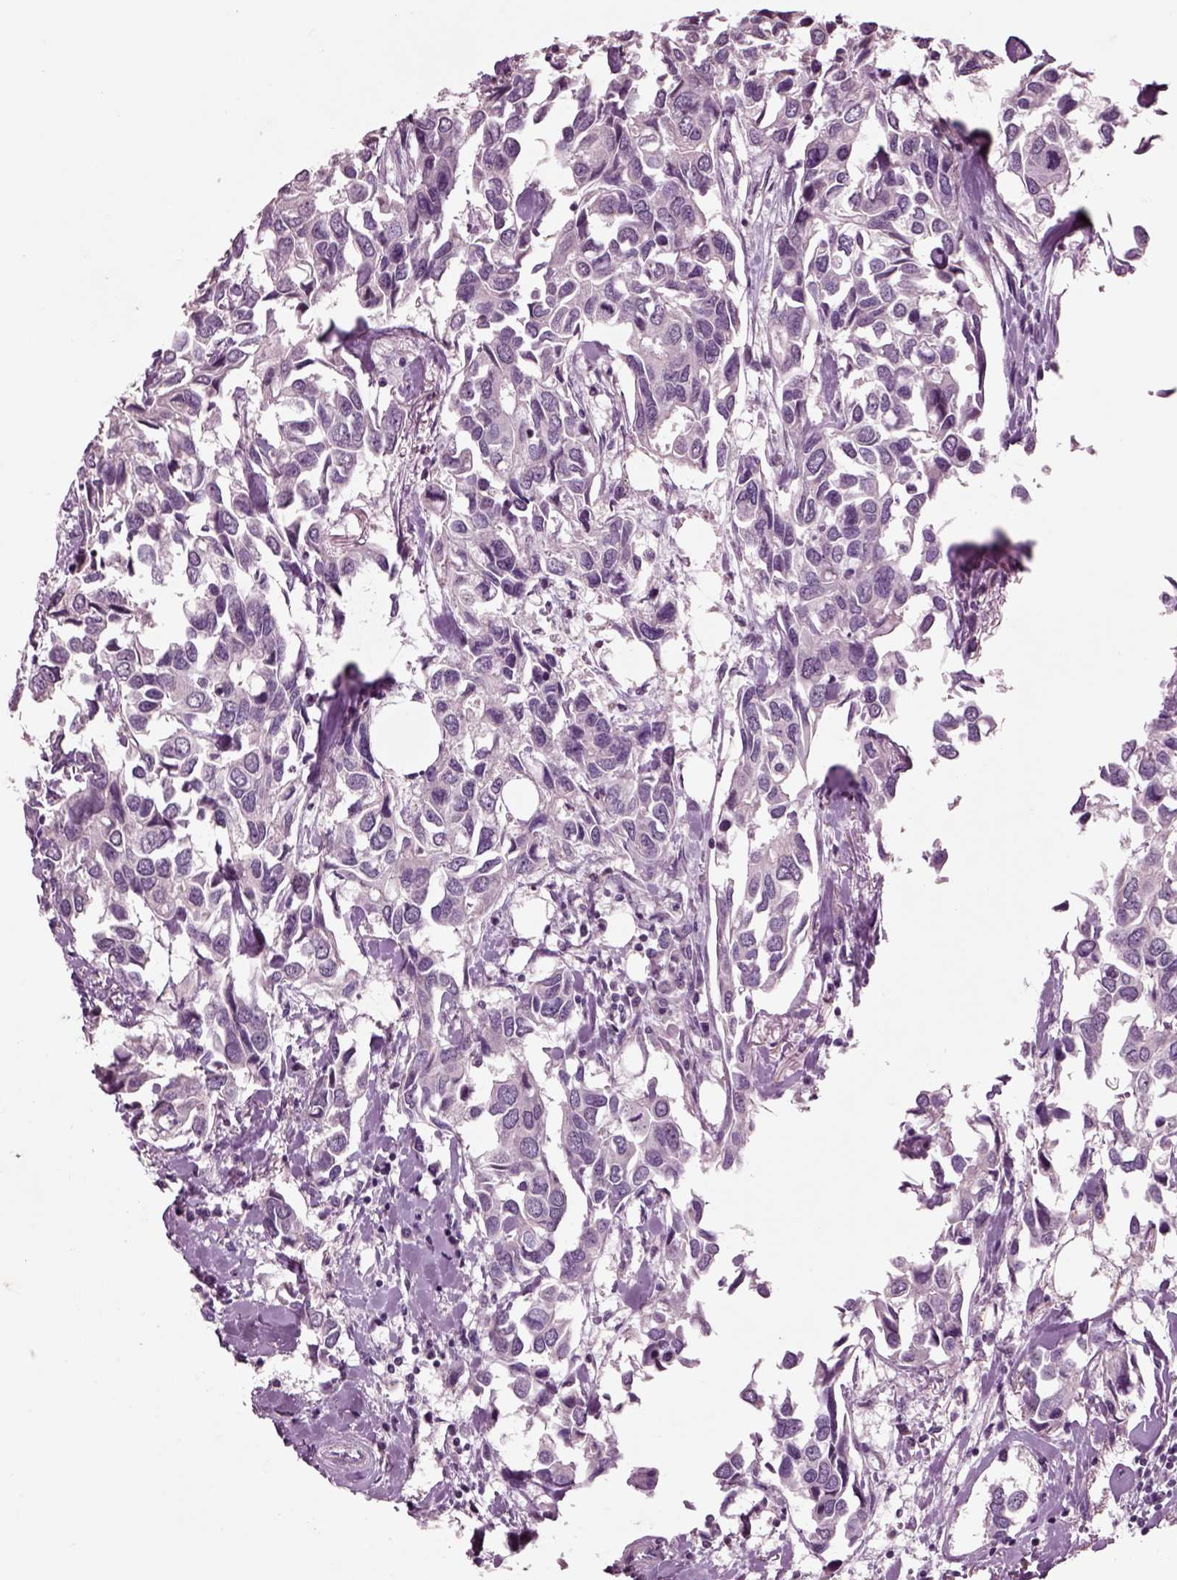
{"staining": {"intensity": "negative", "quantity": "none", "location": "none"}, "tissue": "breast cancer", "cell_type": "Tumor cells", "image_type": "cancer", "snomed": [{"axis": "morphology", "description": "Duct carcinoma"}, {"axis": "topography", "description": "Breast"}], "caption": "This is an immunohistochemistry image of breast cancer (intraductal carcinoma). There is no expression in tumor cells.", "gene": "CHGB", "patient": {"sex": "female", "age": 83}}